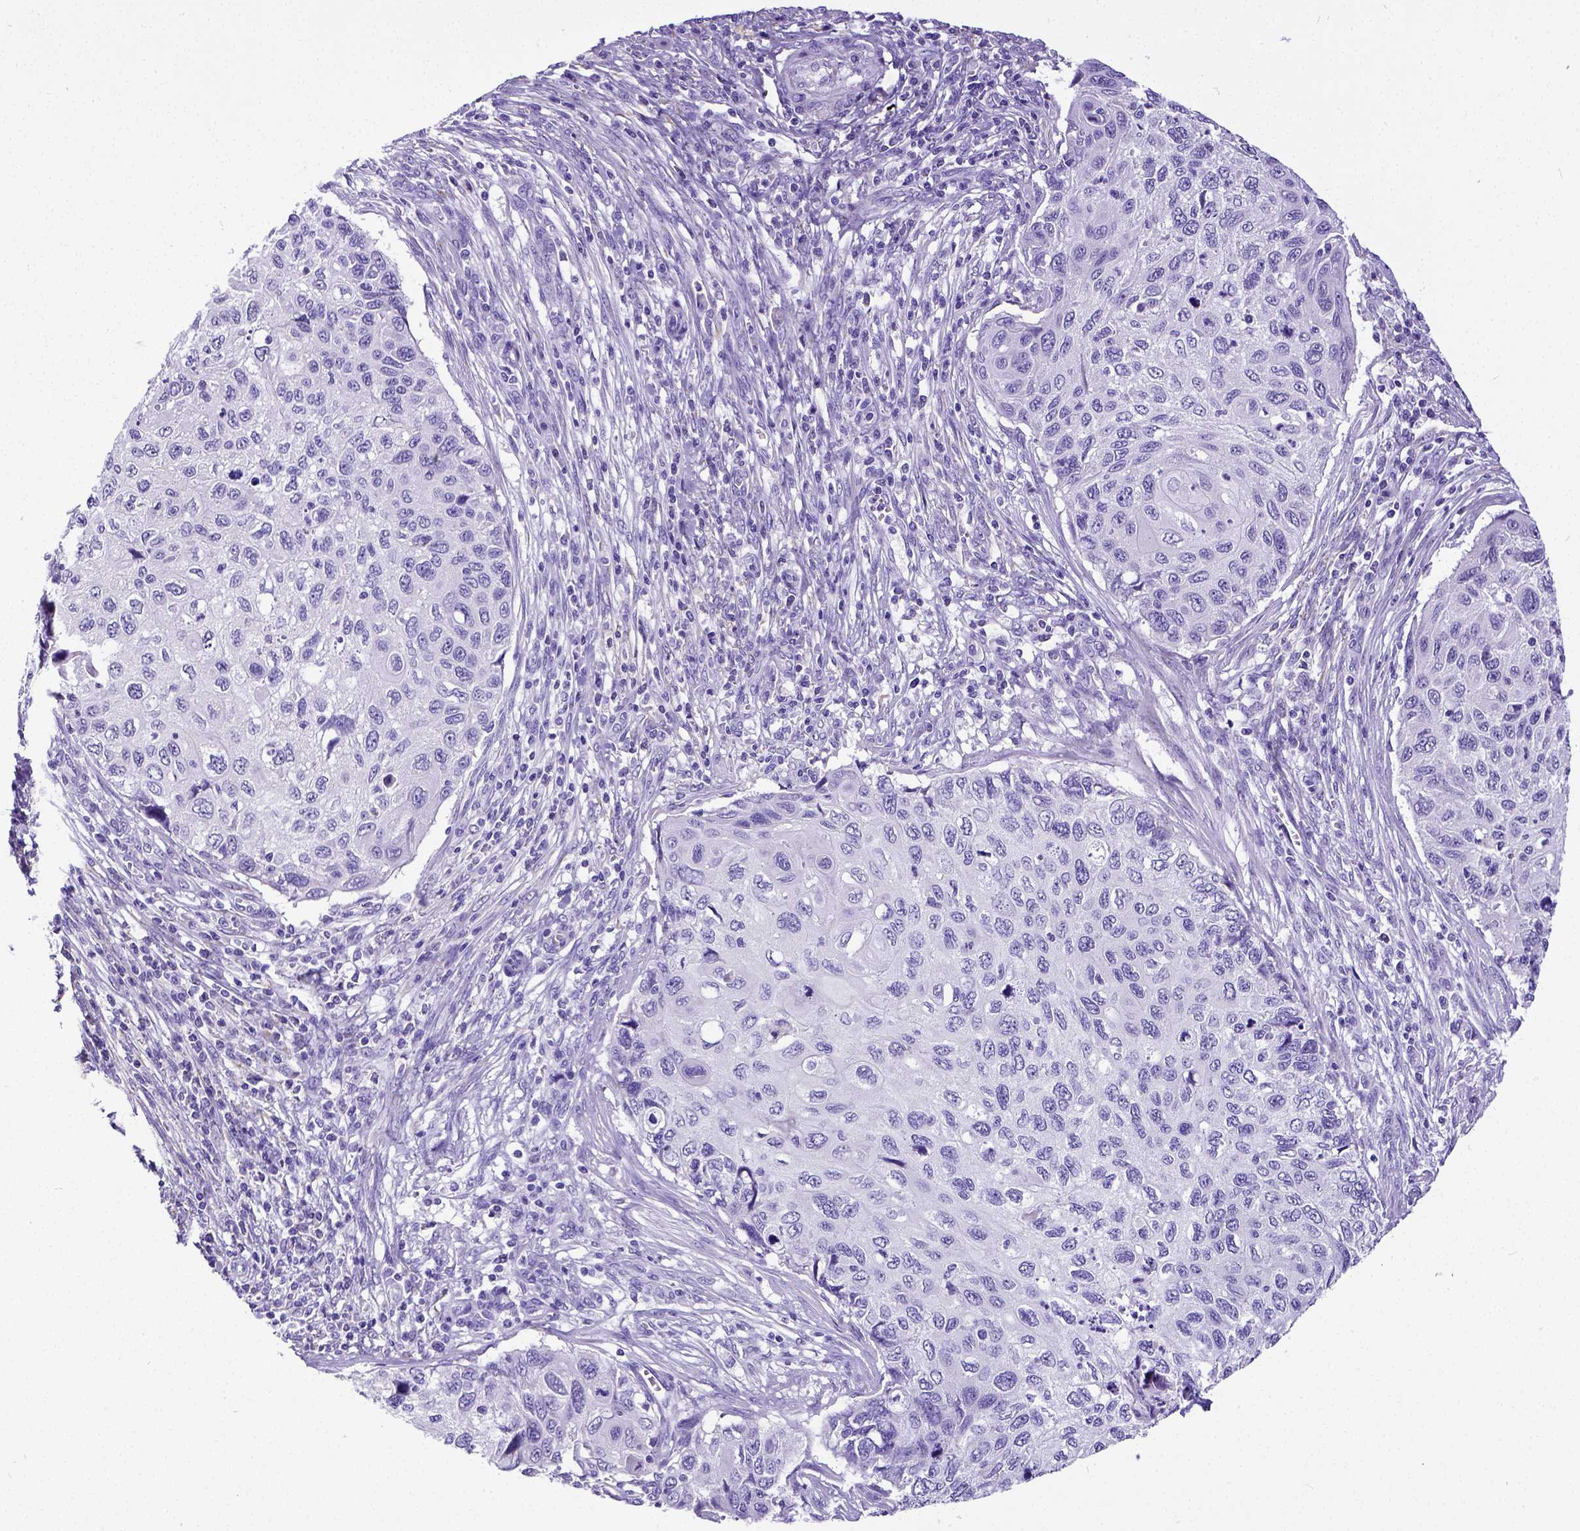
{"staining": {"intensity": "negative", "quantity": "none", "location": "none"}, "tissue": "cervical cancer", "cell_type": "Tumor cells", "image_type": "cancer", "snomed": [{"axis": "morphology", "description": "Squamous cell carcinoma, NOS"}, {"axis": "topography", "description": "Cervix"}], "caption": "Tumor cells show no significant positivity in cervical cancer (squamous cell carcinoma).", "gene": "SATB2", "patient": {"sex": "female", "age": 70}}